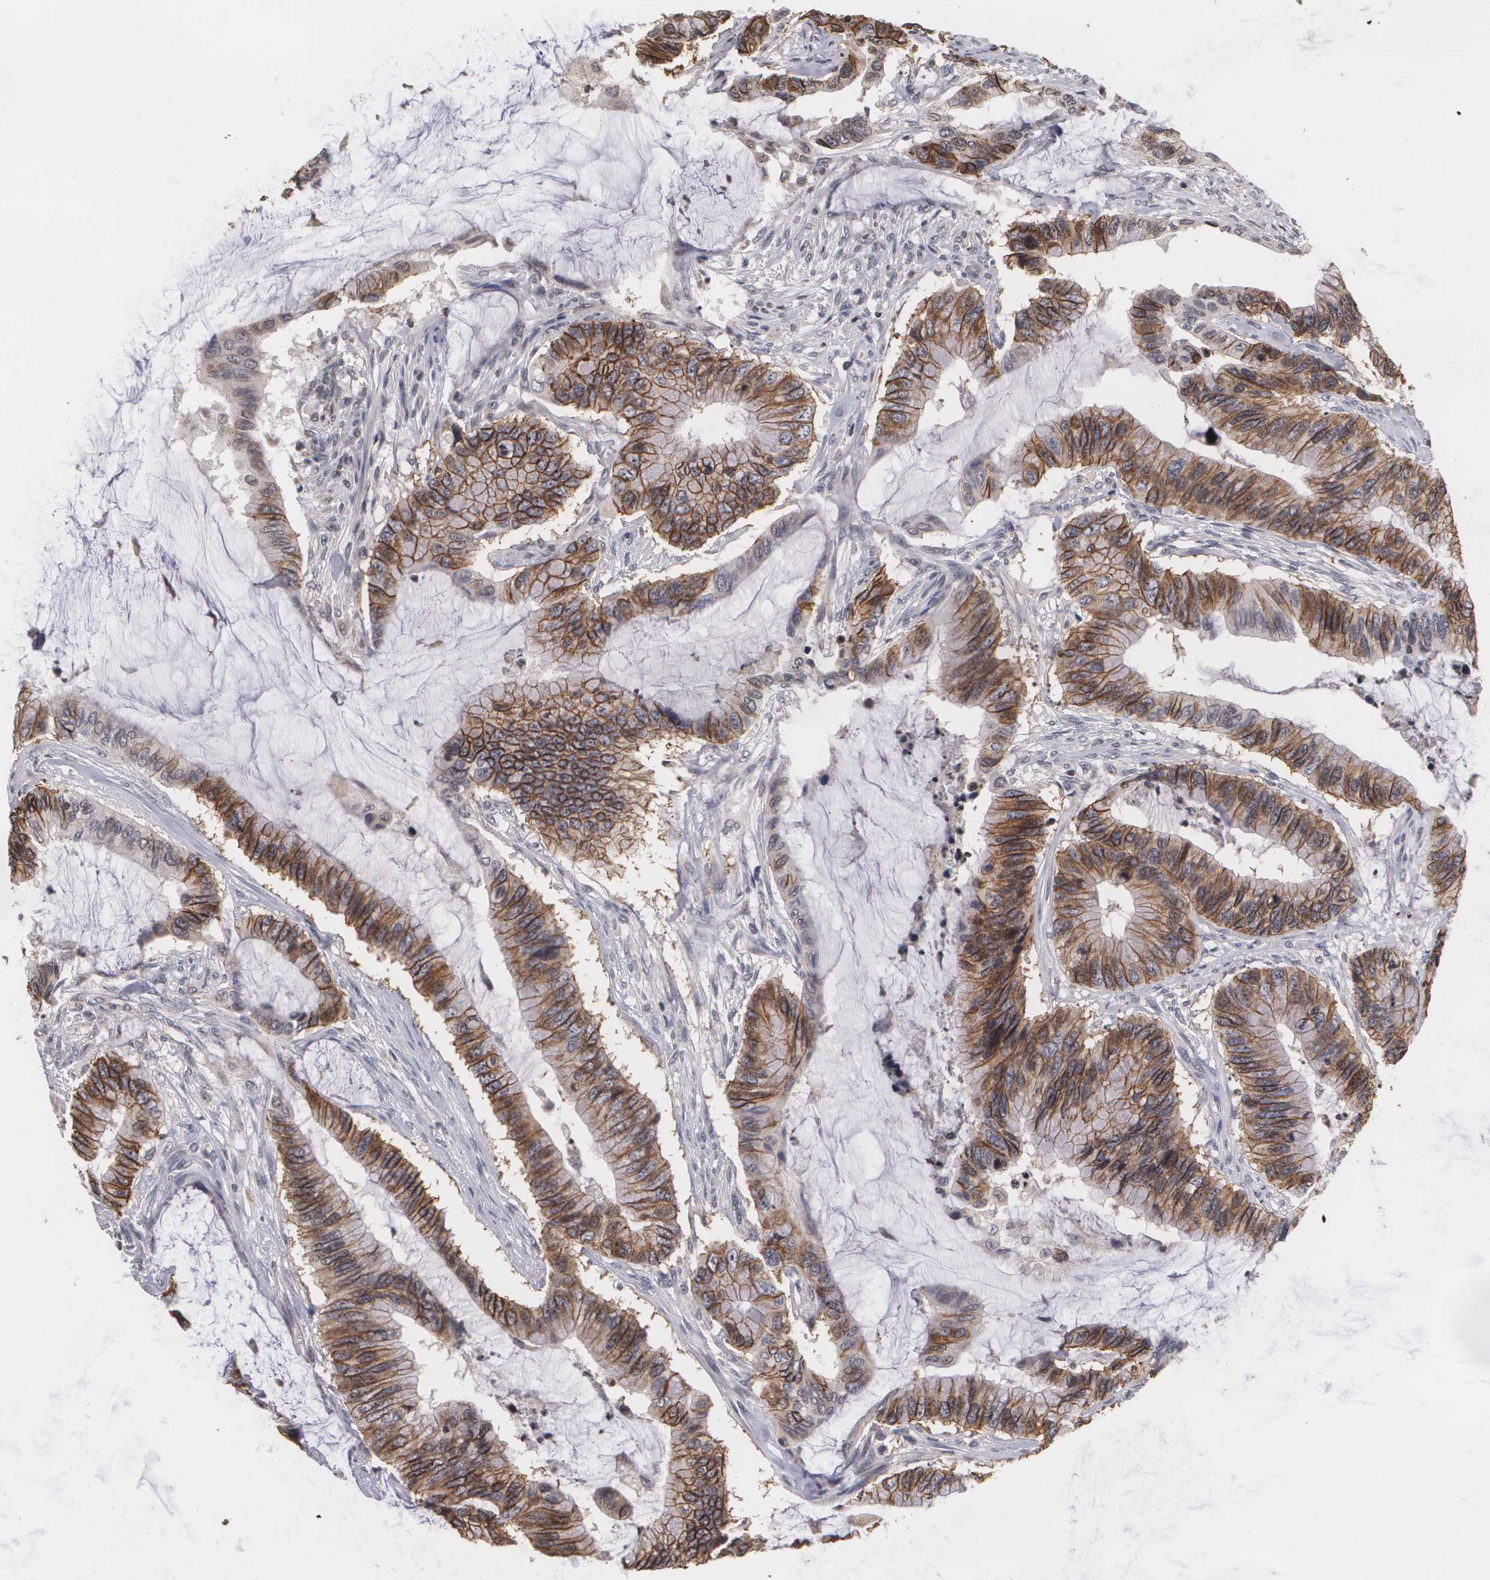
{"staining": {"intensity": "moderate", "quantity": "25%-75%", "location": "cytoplasmic/membranous"}, "tissue": "colorectal cancer", "cell_type": "Tumor cells", "image_type": "cancer", "snomed": [{"axis": "morphology", "description": "Adenocarcinoma, NOS"}, {"axis": "topography", "description": "Rectum"}], "caption": "The histopathology image shows immunohistochemical staining of colorectal cancer (adenocarcinoma). There is moderate cytoplasmic/membranous staining is seen in approximately 25%-75% of tumor cells.", "gene": "THRB", "patient": {"sex": "female", "age": 59}}